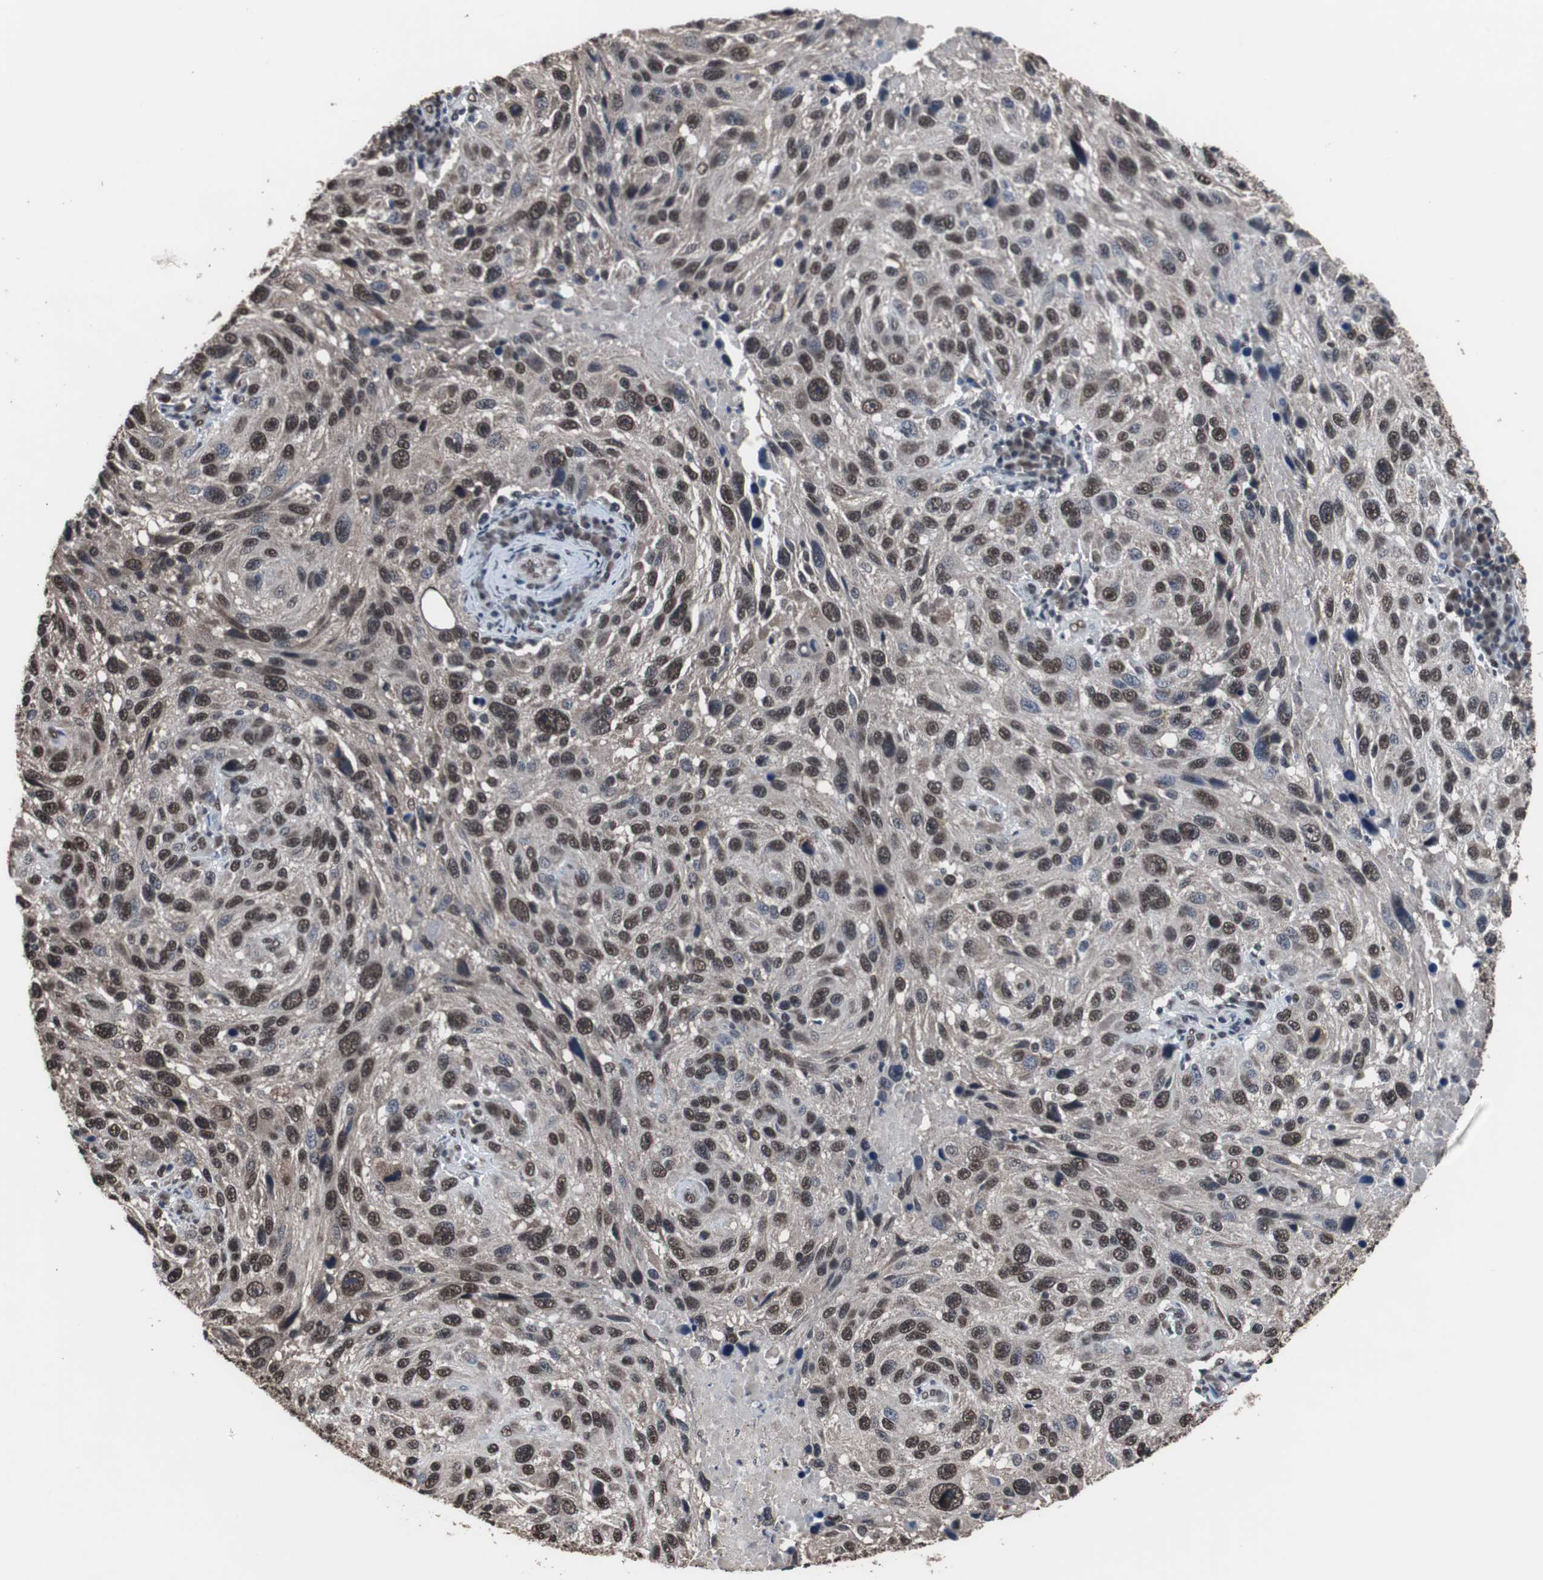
{"staining": {"intensity": "moderate", "quantity": ">75%", "location": "nuclear"}, "tissue": "melanoma", "cell_type": "Tumor cells", "image_type": "cancer", "snomed": [{"axis": "morphology", "description": "Malignant melanoma, NOS"}, {"axis": "topography", "description": "Skin"}], "caption": "Immunohistochemical staining of human melanoma demonstrates medium levels of moderate nuclear protein expression in approximately >75% of tumor cells.", "gene": "MED27", "patient": {"sex": "male", "age": 53}}